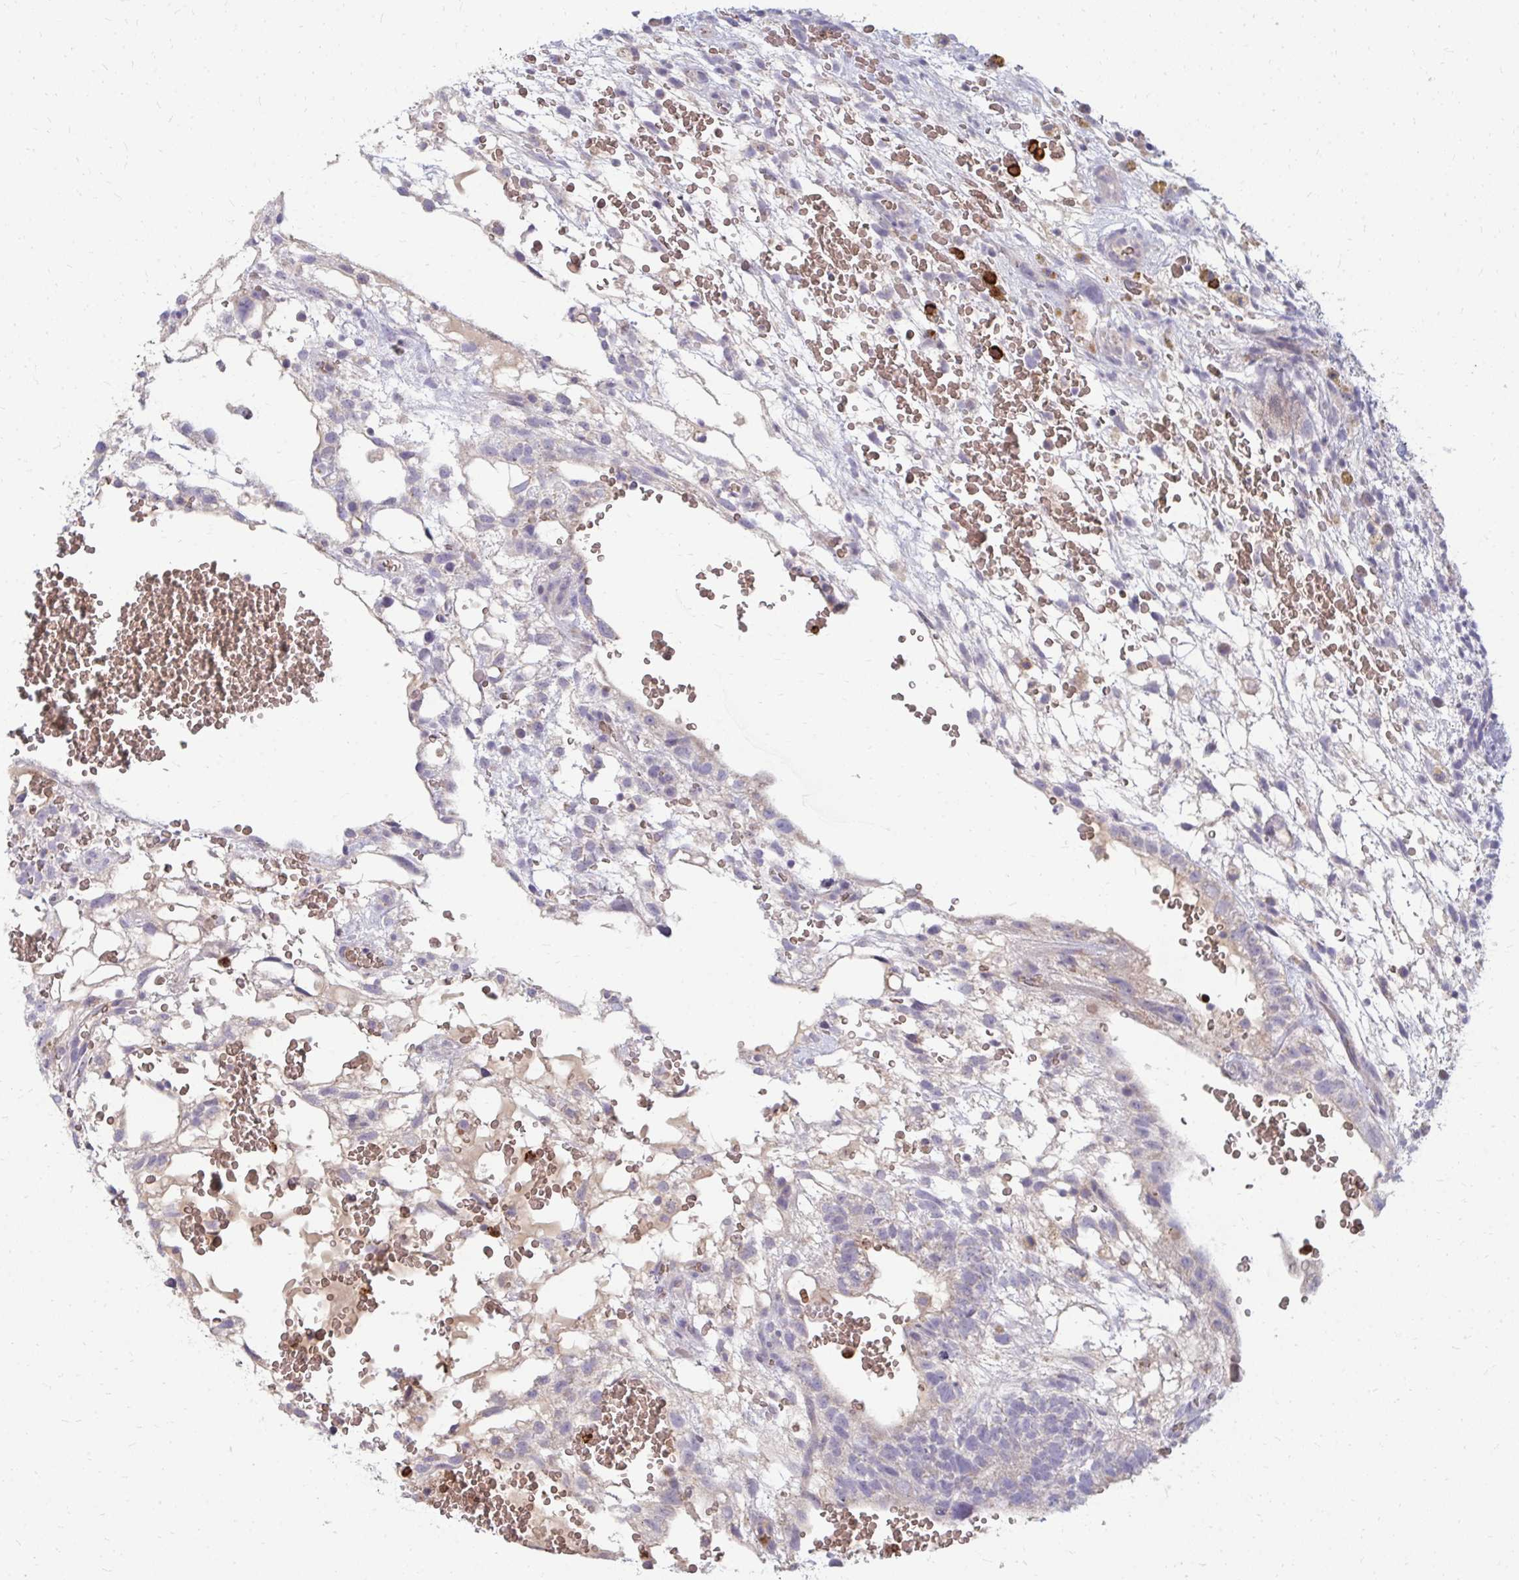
{"staining": {"intensity": "negative", "quantity": "none", "location": "none"}, "tissue": "testis cancer", "cell_type": "Tumor cells", "image_type": "cancer", "snomed": [{"axis": "morphology", "description": "Normal tissue, NOS"}, {"axis": "morphology", "description": "Carcinoma, Embryonal, NOS"}, {"axis": "topography", "description": "Testis"}], "caption": "Tumor cells show no significant positivity in testis embryonal carcinoma.", "gene": "RAB33A", "patient": {"sex": "male", "age": 32}}